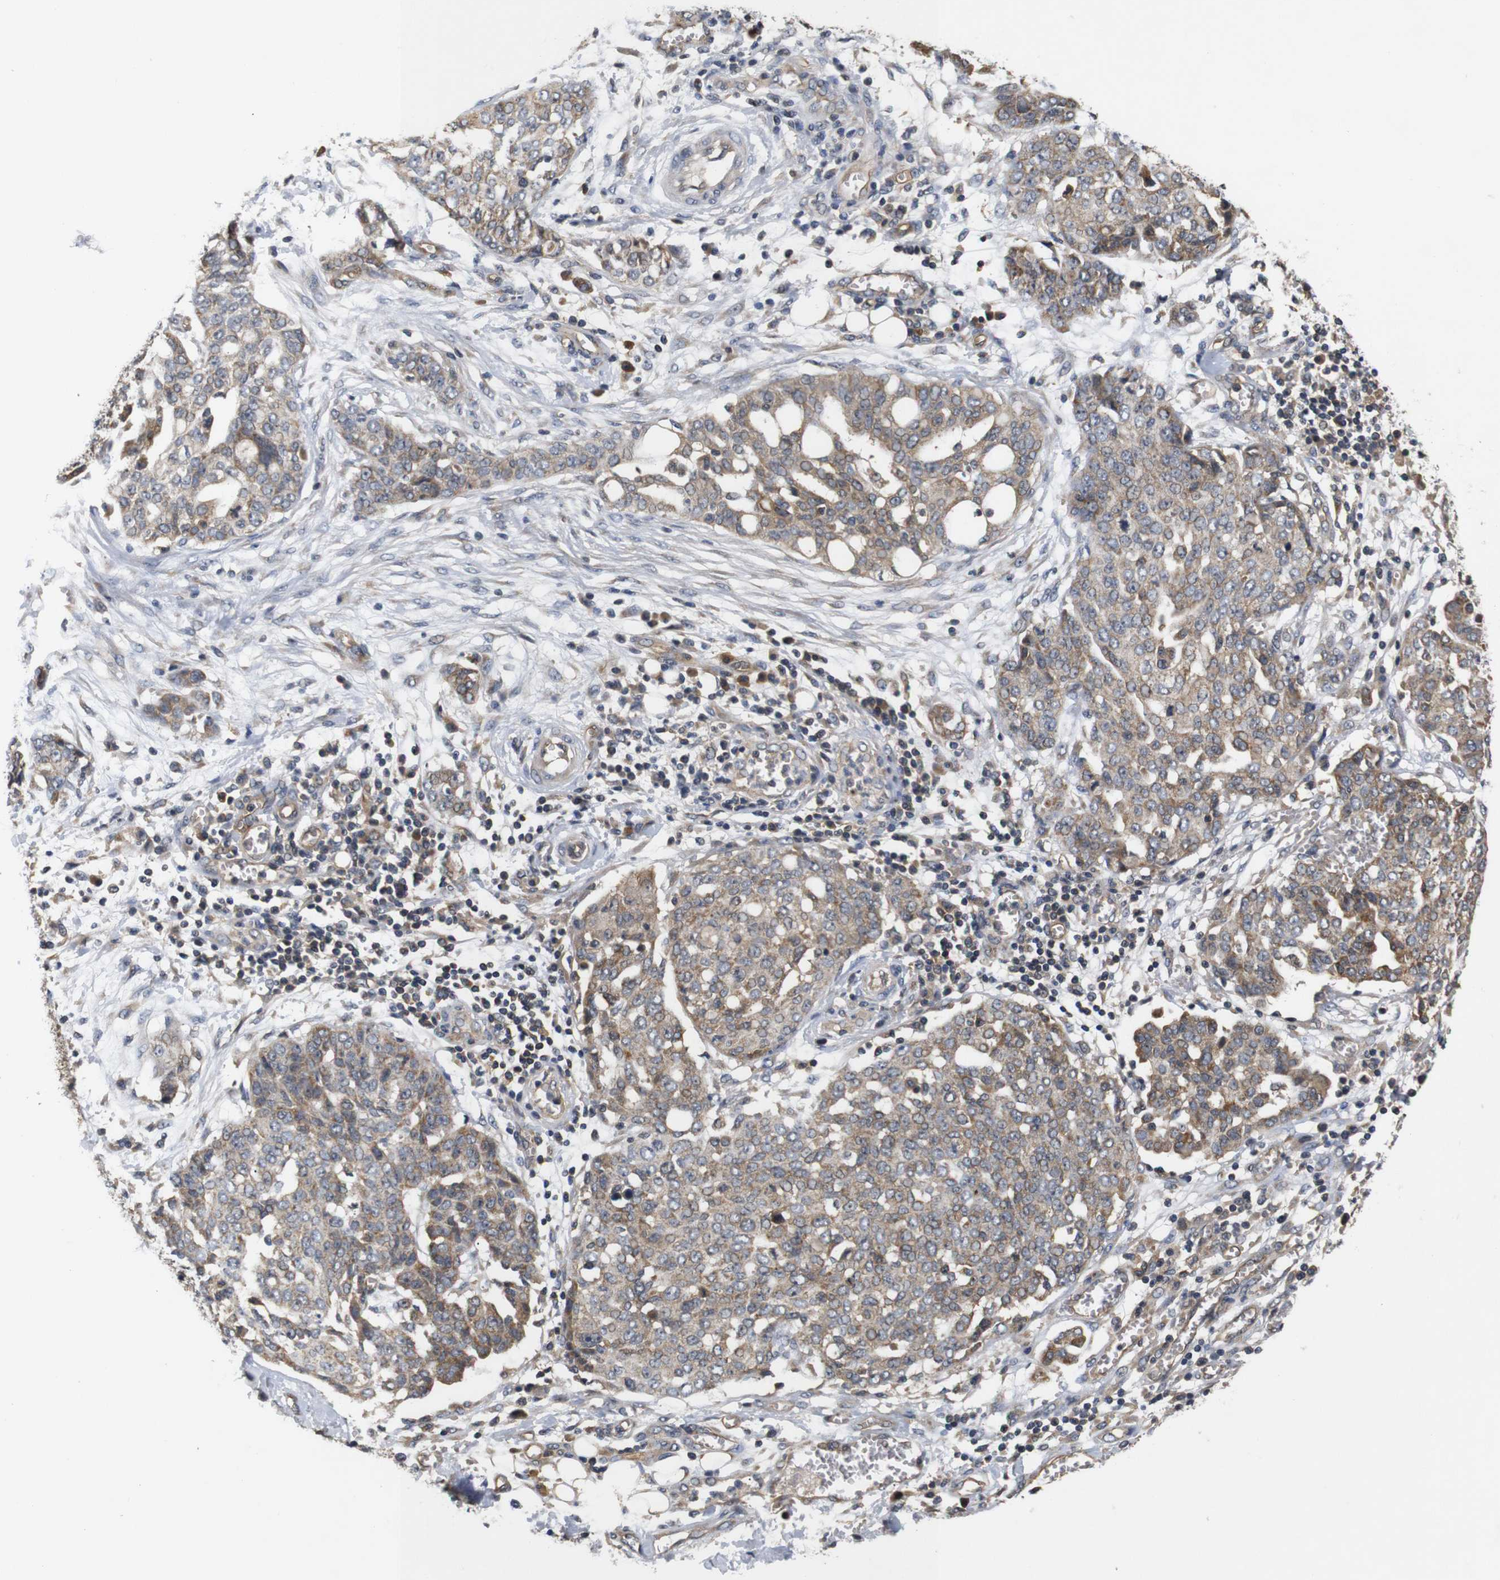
{"staining": {"intensity": "moderate", "quantity": ">75%", "location": "cytoplasmic/membranous"}, "tissue": "ovarian cancer", "cell_type": "Tumor cells", "image_type": "cancer", "snomed": [{"axis": "morphology", "description": "Cystadenocarcinoma, serous, NOS"}, {"axis": "topography", "description": "Soft tissue"}, {"axis": "topography", "description": "Ovary"}], "caption": "High-power microscopy captured an immunohistochemistry histopathology image of serous cystadenocarcinoma (ovarian), revealing moderate cytoplasmic/membranous expression in about >75% of tumor cells. Immunohistochemistry stains the protein of interest in brown and the nuclei are stained blue.", "gene": "RIPK1", "patient": {"sex": "female", "age": 57}}